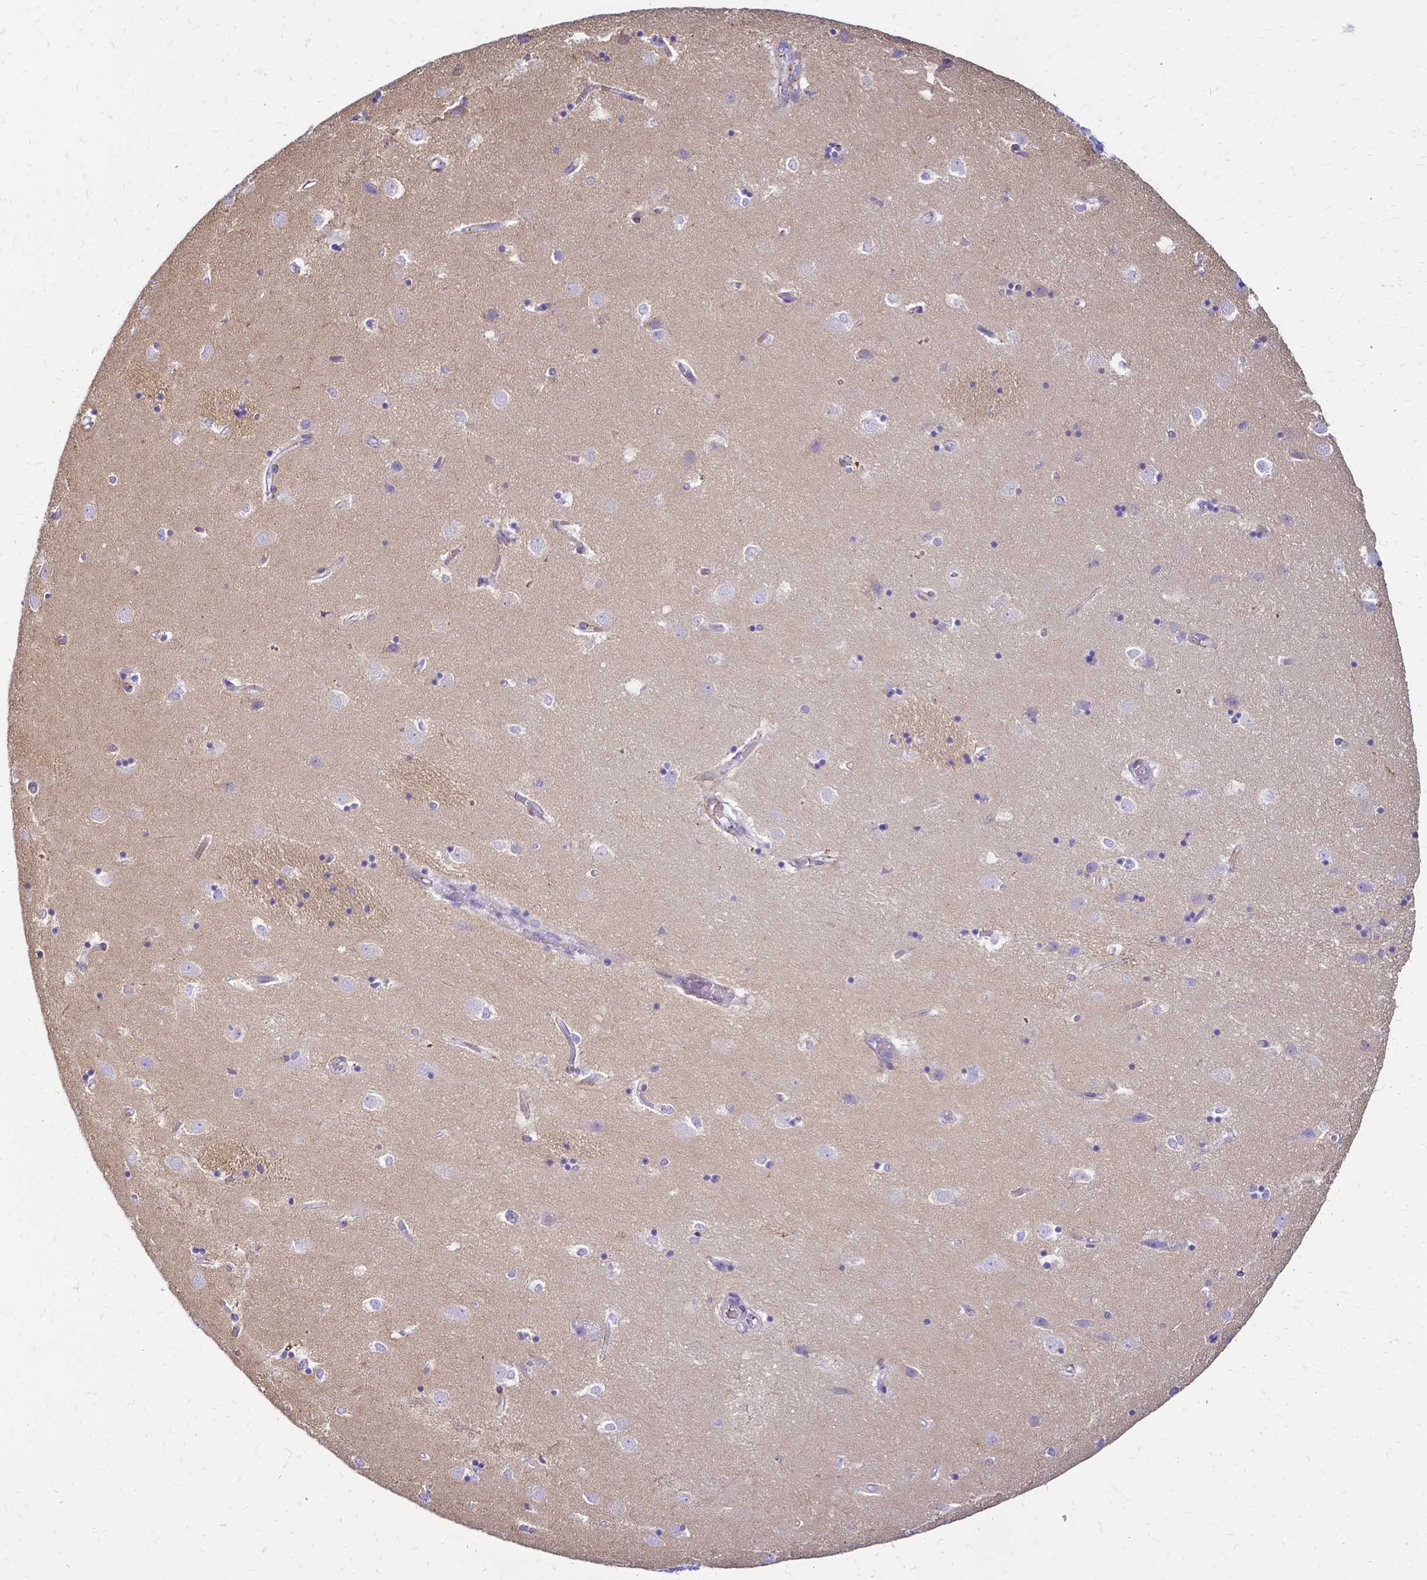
{"staining": {"intensity": "negative", "quantity": "none", "location": "none"}, "tissue": "caudate", "cell_type": "Glial cells", "image_type": "normal", "snomed": [{"axis": "morphology", "description": "Normal tissue, NOS"}, {"axis": "topography", "description": "Lateral ventricle wall"}], "caption": "Immunohistochemistry photomicrograph of normal human caudate stained for a protein (brown), which reveals no expression in glial cells.", "gene": "HSPA12A", "patient": {"sex": "male", "age": 54}}